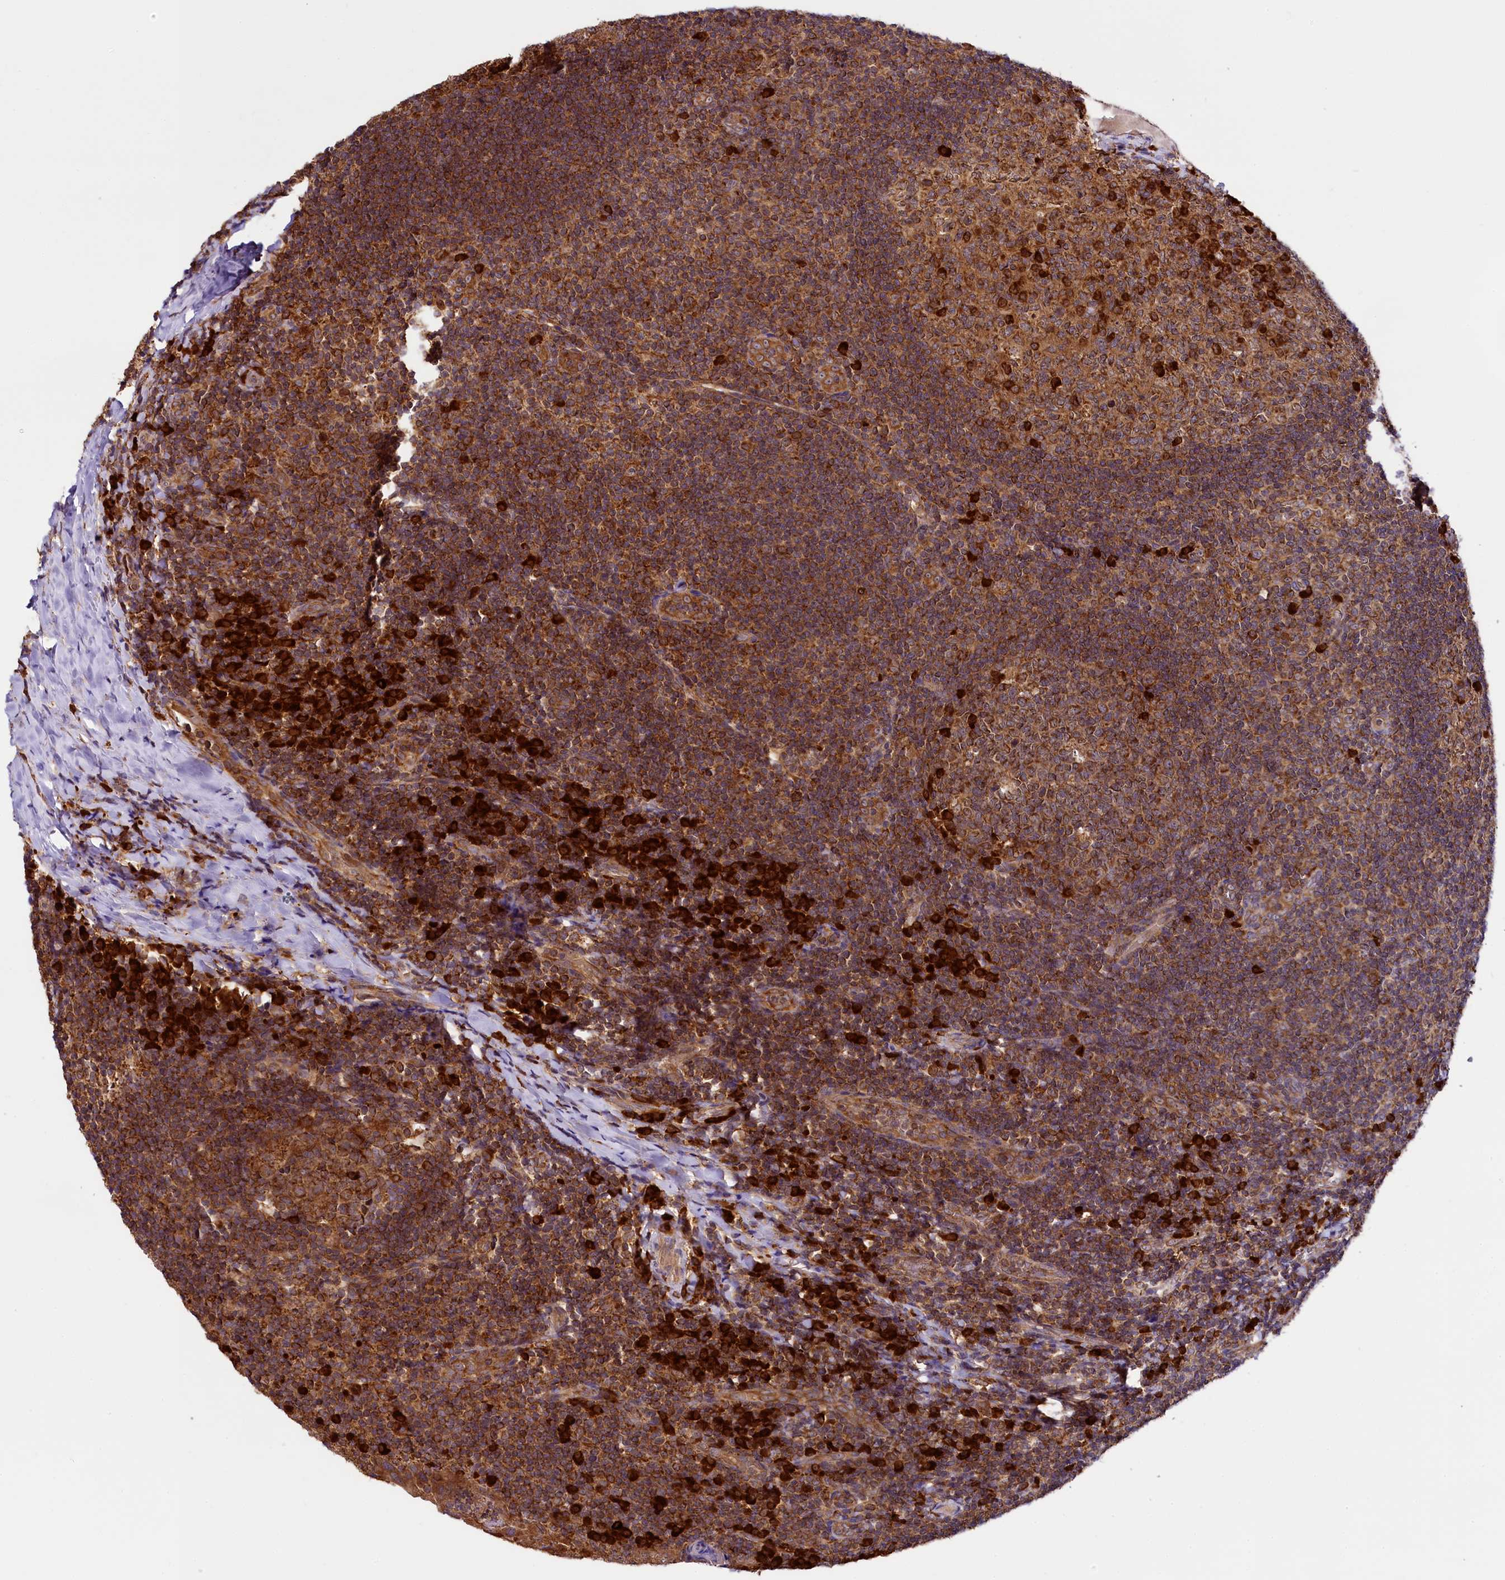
{"staining": {"intensity": "strong", "quantity": ">75%", "location": "cytoplasmic/membranous"}, "tissue": "tonsil", "cell_type": "Germinal center cells", "image_type": "normal", "snomed": [{"axis": "morphology", "description": "Normal tissue, NOS"}, {"axis": "topography", "description": "Tonsil"}], "caption": "Immunohistochemistry (IHC) photomicrograph of unremarkable tonsil: human tonsil stained using immunohistochemistry (IHC) shows high levels of strong protein expression localized specifically in the cytoplasmic/membranous of germinal center cells, appearing as a cytoplasmic/membranous brown color.", "gene": "UFM1", "patient": {"sex": "male", "age": 17}}